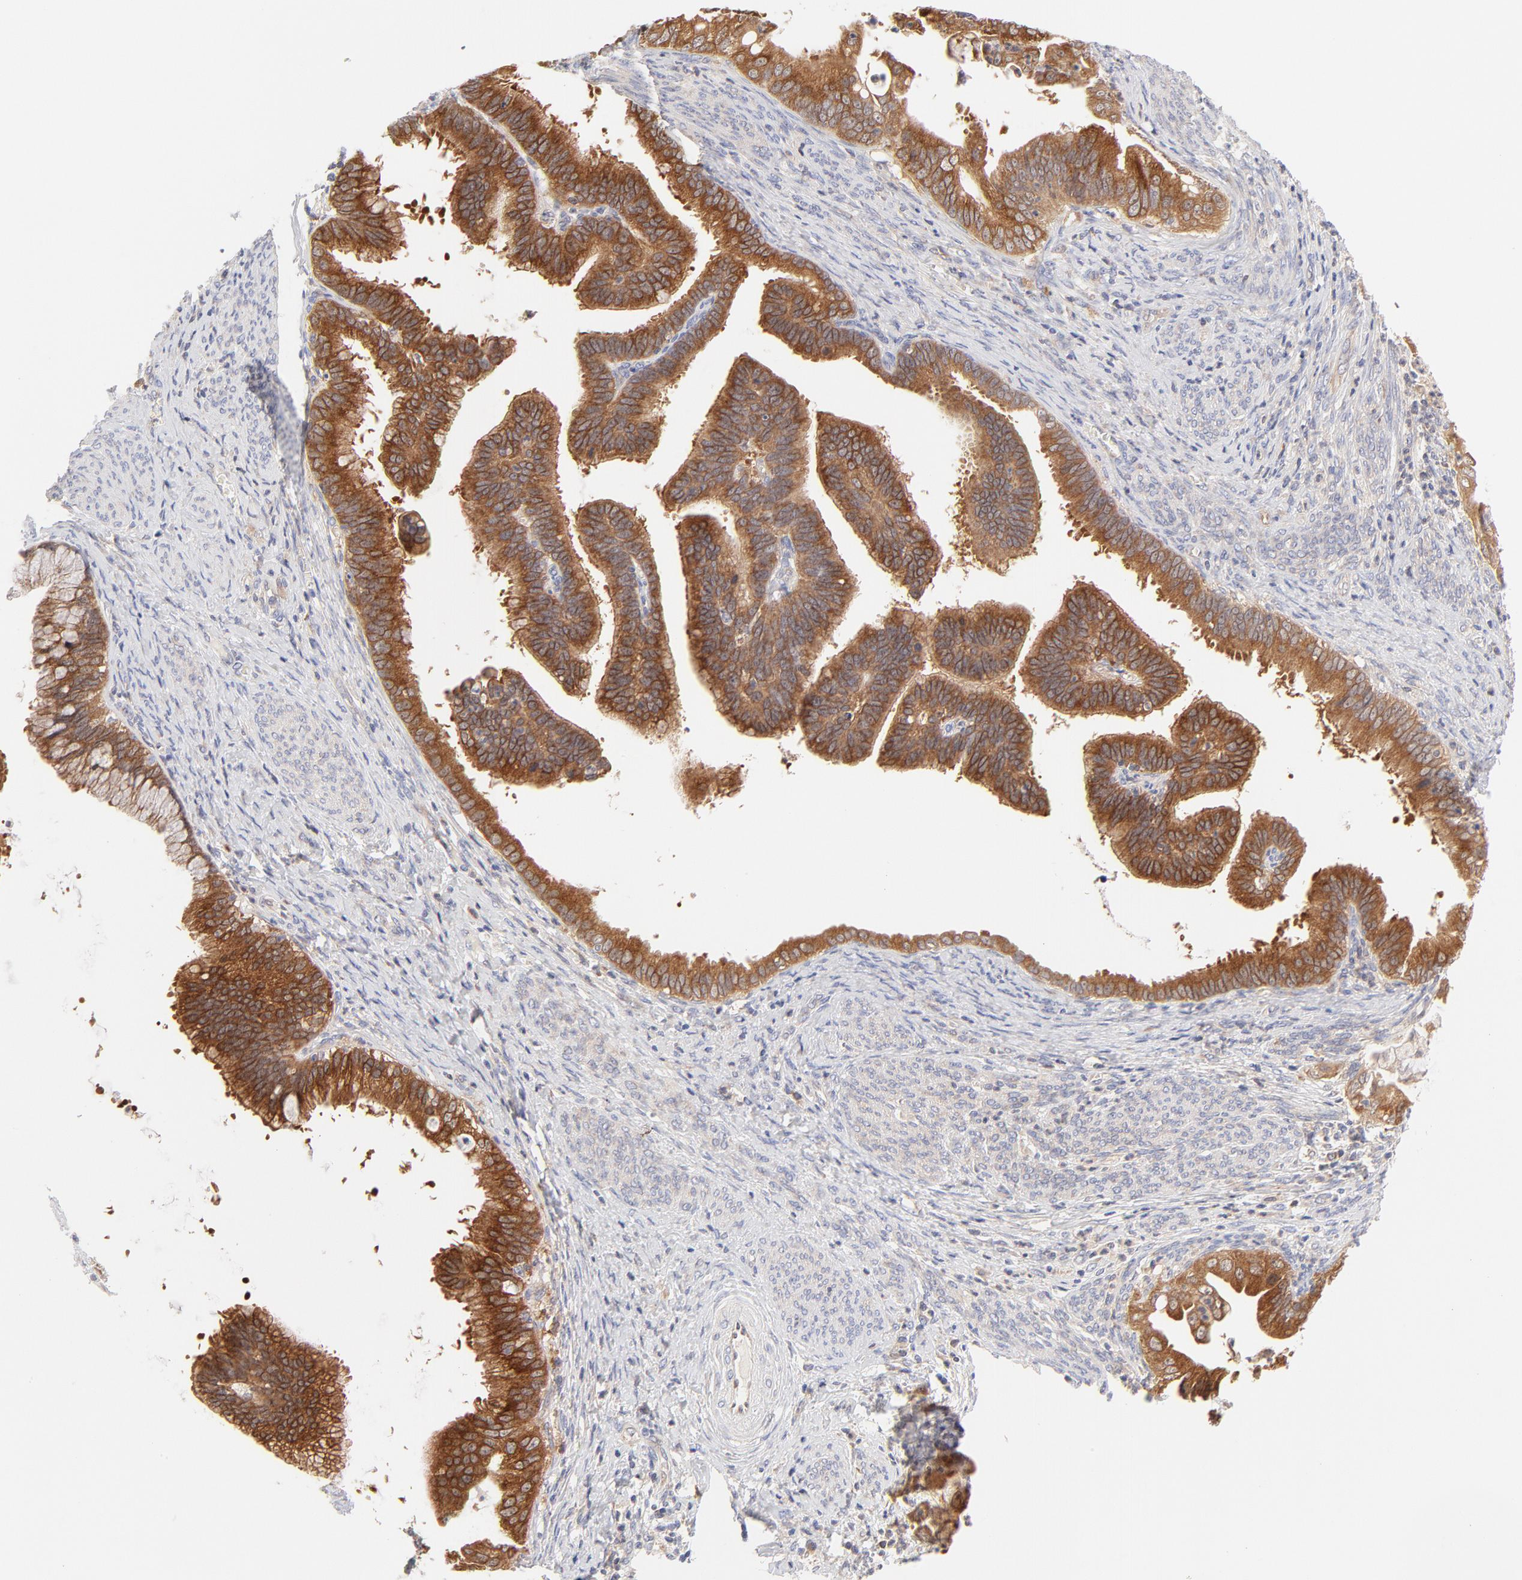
{"staining": {"intensity": "moderate", "quantity": ">75%", "location": "cytoplasmic/membranous"}, "tissue": "cervical cancer", "cell_type": "Tumor cells", "image_type": "cancer", "snomed": [{"axis": "morphology", "description": "Adenocarcinoma, NOS"}, {"axis": "topography", "description": "Cervix"}], "caption": "Immunohistochemical staining of human cervical adenocarcinoma displays medium levels of moderate cytoplasmic/membranous expression in approximately >75% of tumor cells.", "gene": "RPS6KA1", "patient": {"sex": "female", "age": 47}}